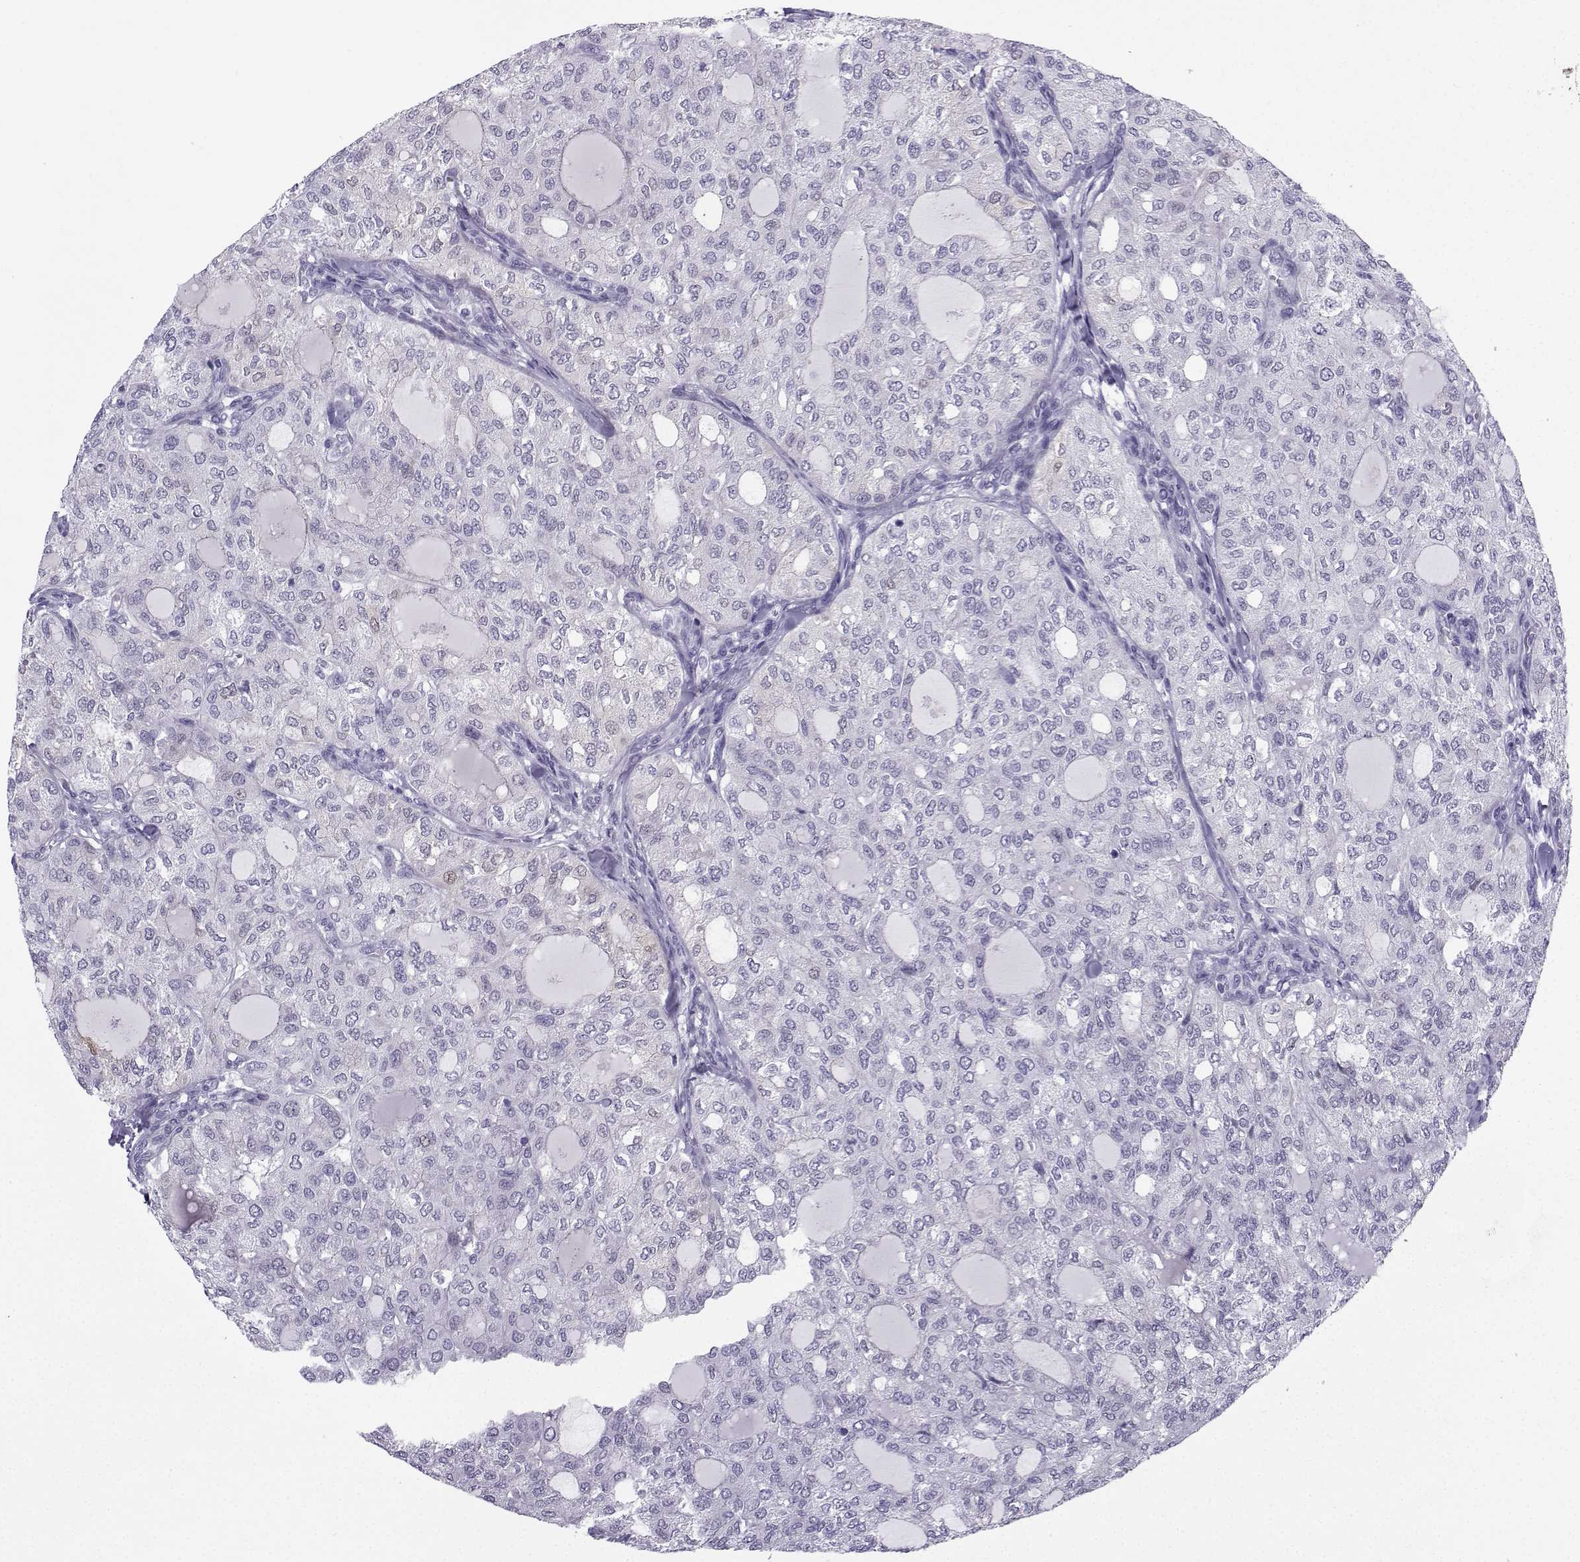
{"staining": {"intensity": "negative", "quantity": "none", "location": "none"}, "tissue": "thyroid cancer", "cell_type": "Tumor cells", "image_type": "cancer", "snomed": [{"axis": "morphology", "description": "Follicular adenoma carcinoma, NOS"}, {"axis": "topography", "description": "Thyroid gland"}], "caption": "Immunohistochemical staining of thyroid cancer exhibits no significant positivity in tumor cells.", "gene": "ZBTB8B", "patient": {"sex": "male", "age": 75}}